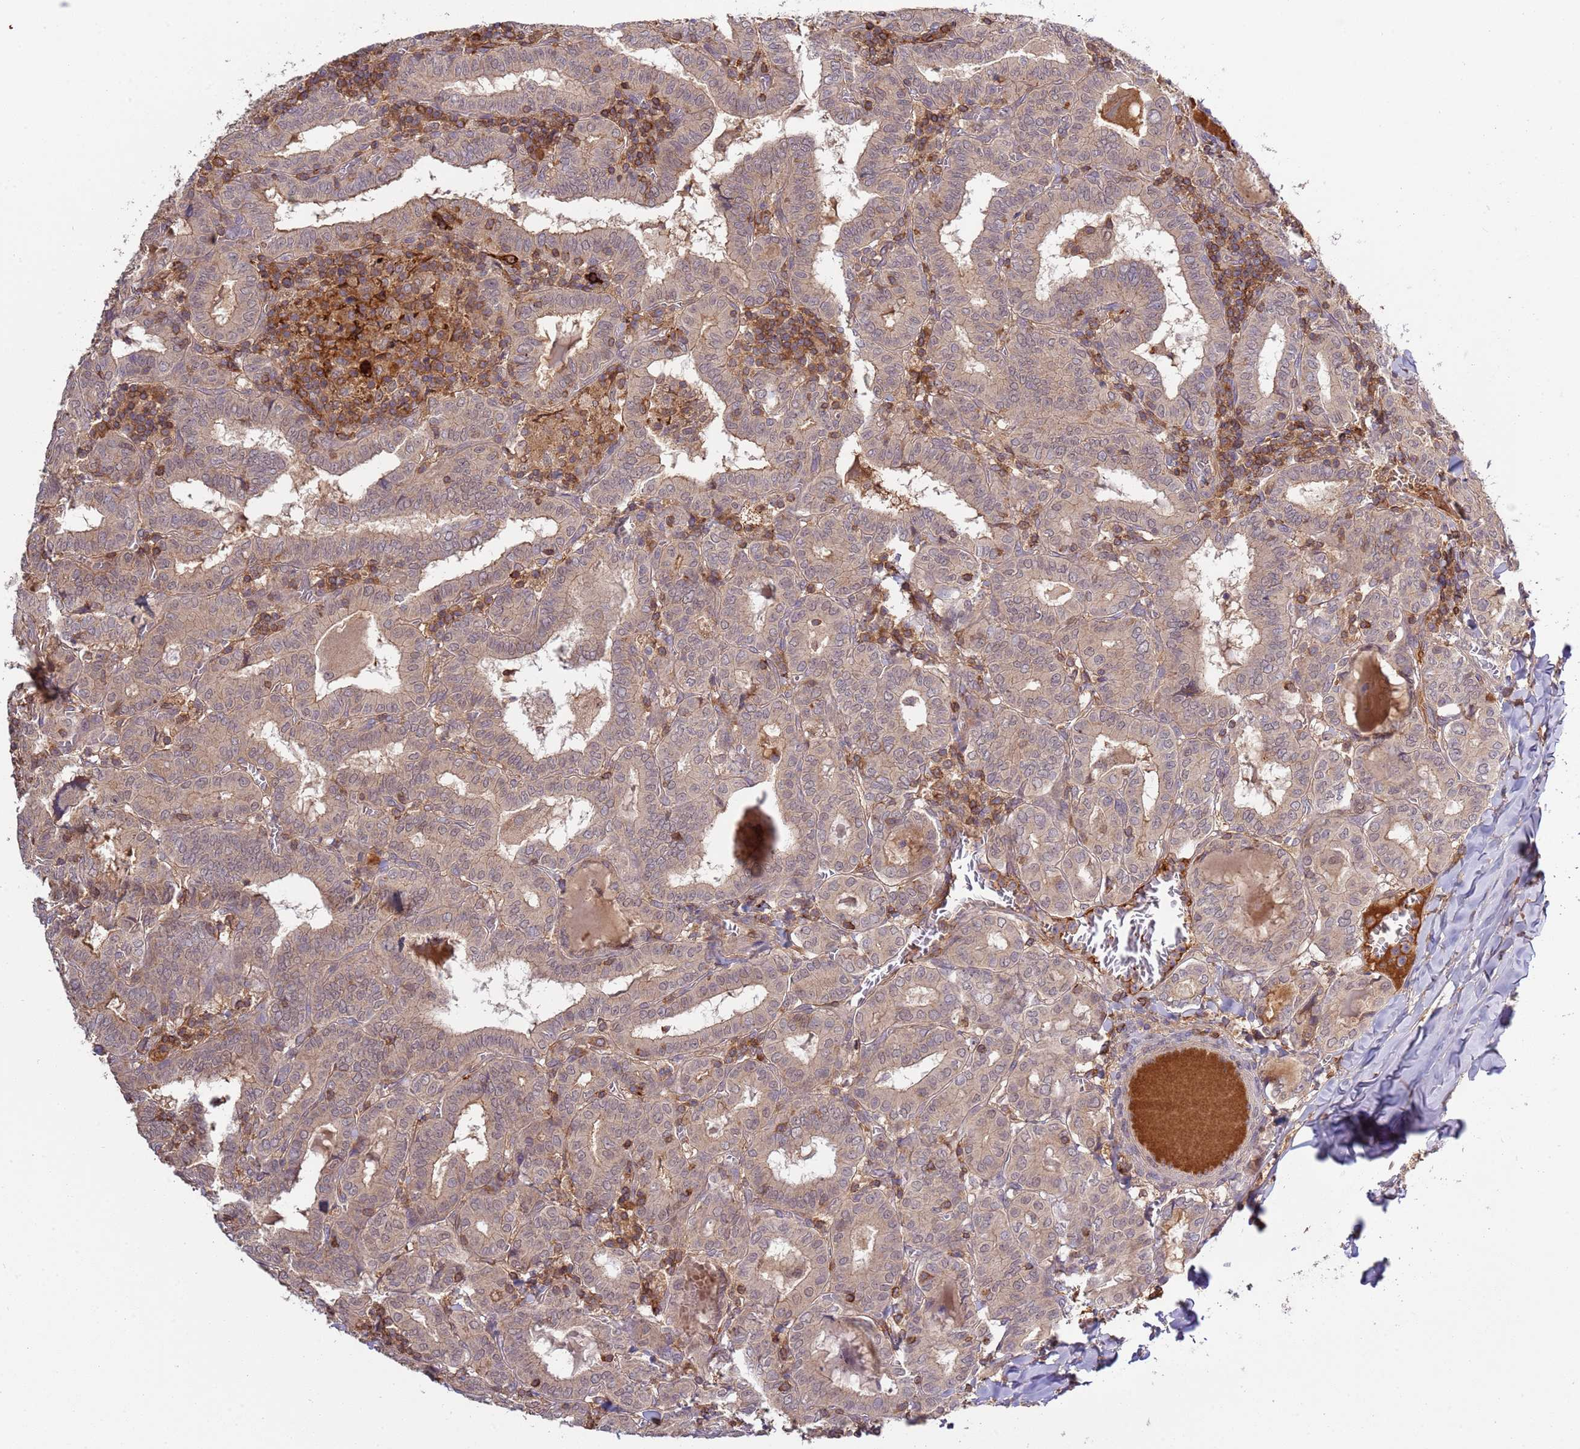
{"staining": {"intensity": "moderate", "quantity": ">75%", "location": "cytoplasmic/membranous"}, "tissue": "thyroid cancer", "cell_type": "Tumor cells", "image_type": "cancer", "snomed": [{"axis": "morphology", "description": "Papillary adenocarcinoma, NOS"}, {"axis": "topography", "description": "Thyroid gland"}], "caption": "IHC of human thyroid papillary adenocarcinoma shows medium levels of moderate cytoplasmic/membranous staining in about >75% of tumor cells. IHC stains the protein in brown and the nuclei are stained blue.", "gene": "ZNF624", "patient": {"sex": "female", "age": 72}}